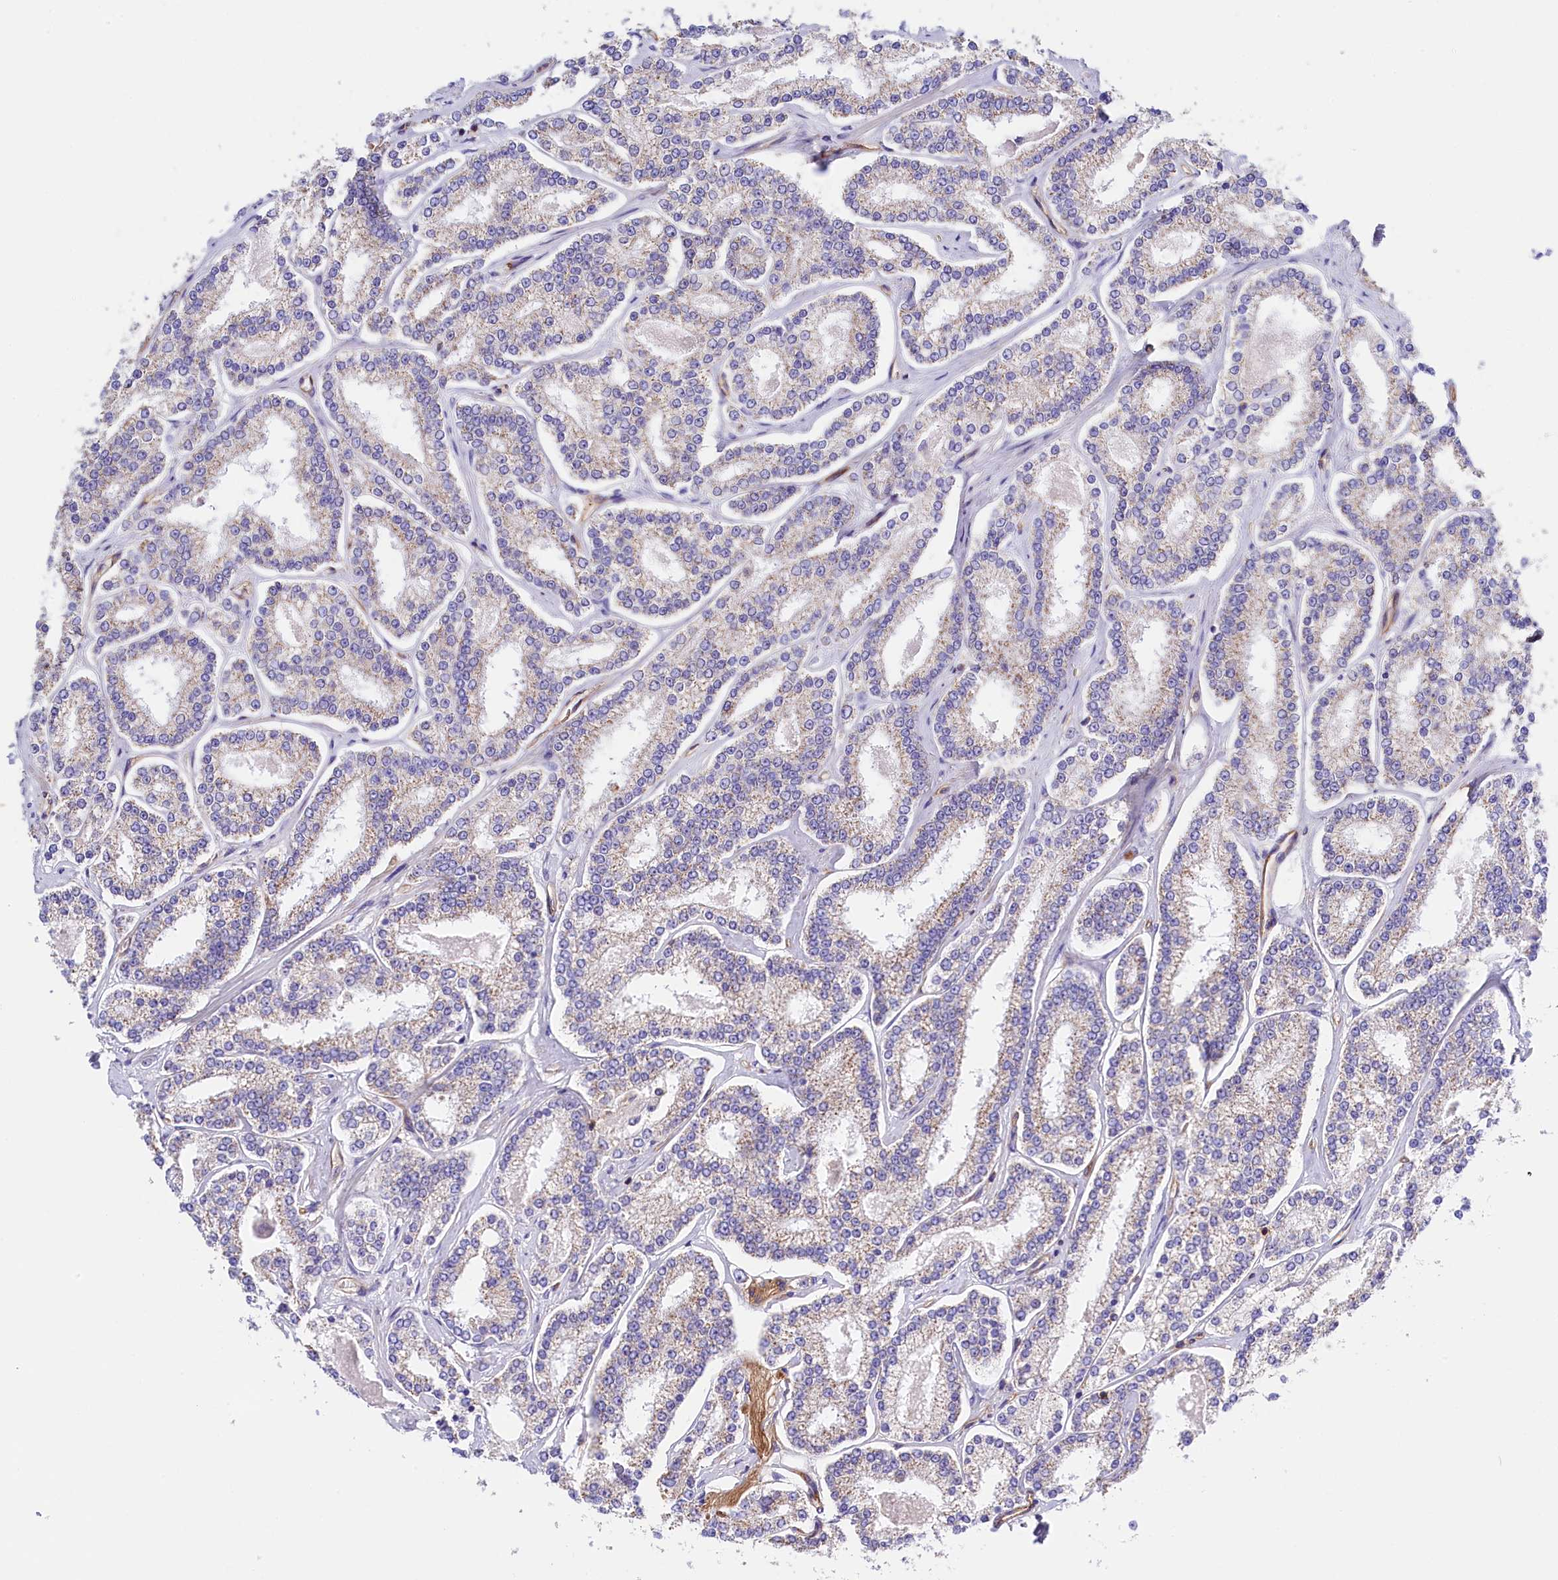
{"staining": {"intensity": "weak", "quantity": "<25%", "location": "cytoplasmic/membranous"}, "tissue": "prostate cancer", "cell_type": "Tumor cells", "image_type": "cancer", "snomed": [{"axis": "morphology", "description": "Normal tissue, NOS"}, {"axis": "morphology", "description": "Adenocarcinoma, High grade"}, {"axis": "topography", "description": "Prostate"}], "caption": "A high-resolution micrograph shows IHC staining of prostate cancer (high-grade adenocarcinoma), which displays no significant expression in tumor cells.", "gene": "ATP2B4", "patient": {"sex": "male", "age": 83}}